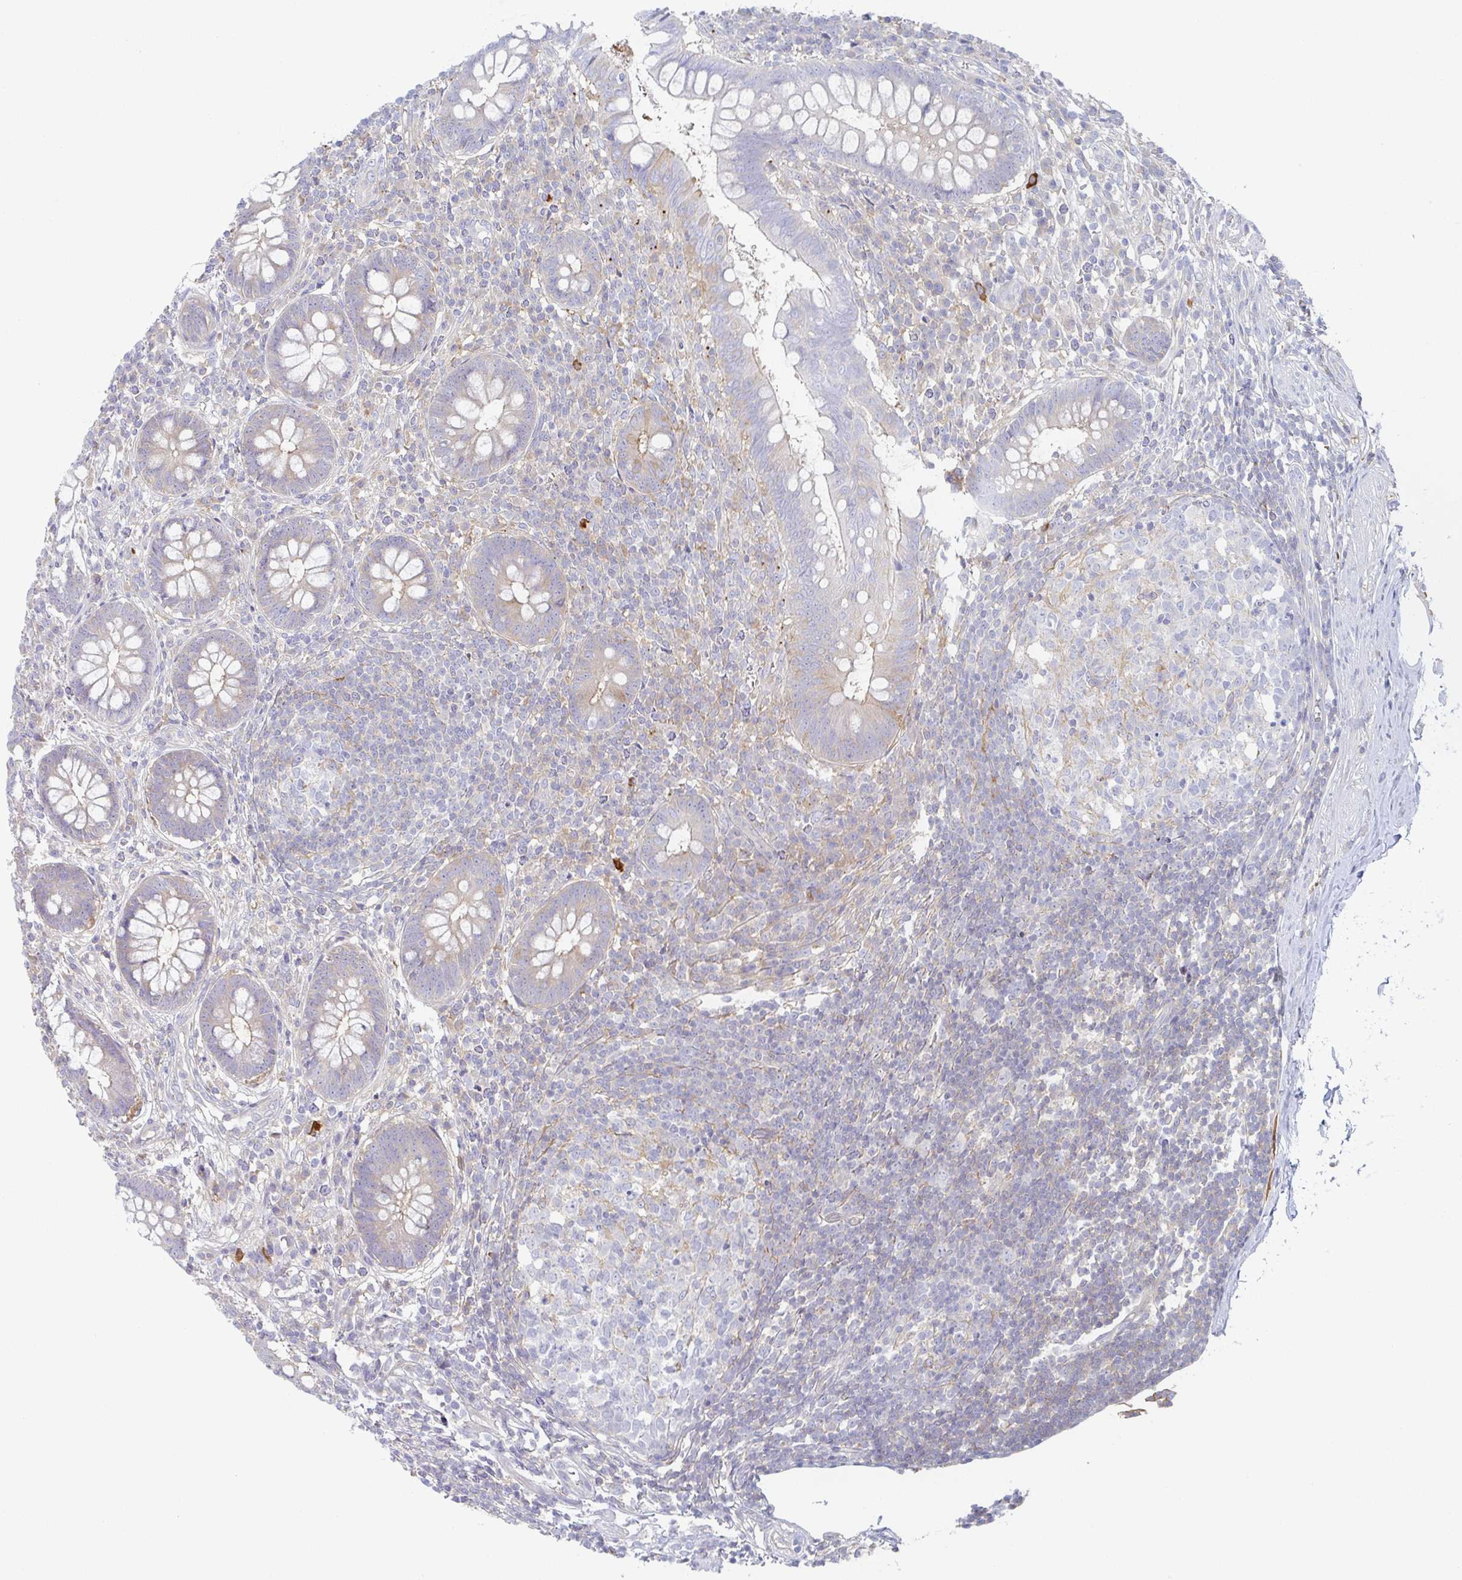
{"staining": {"intensity": "negative", "quantity": "none", "location": "none"}, "tissue": "appendix", "cell_type": "Glandular cells", "image_type": "normal", "snomed": [{"axis": "morphology", "description": "Normal tissue, NOS"}, {"axis": "topography", "description": "Appendix"}], "caption": "Human appendix stained for a protein using IHC displays no positivity in glandular cells.", "gene": "AMPD2", "patient": {"sex": "female", "age": 56}}